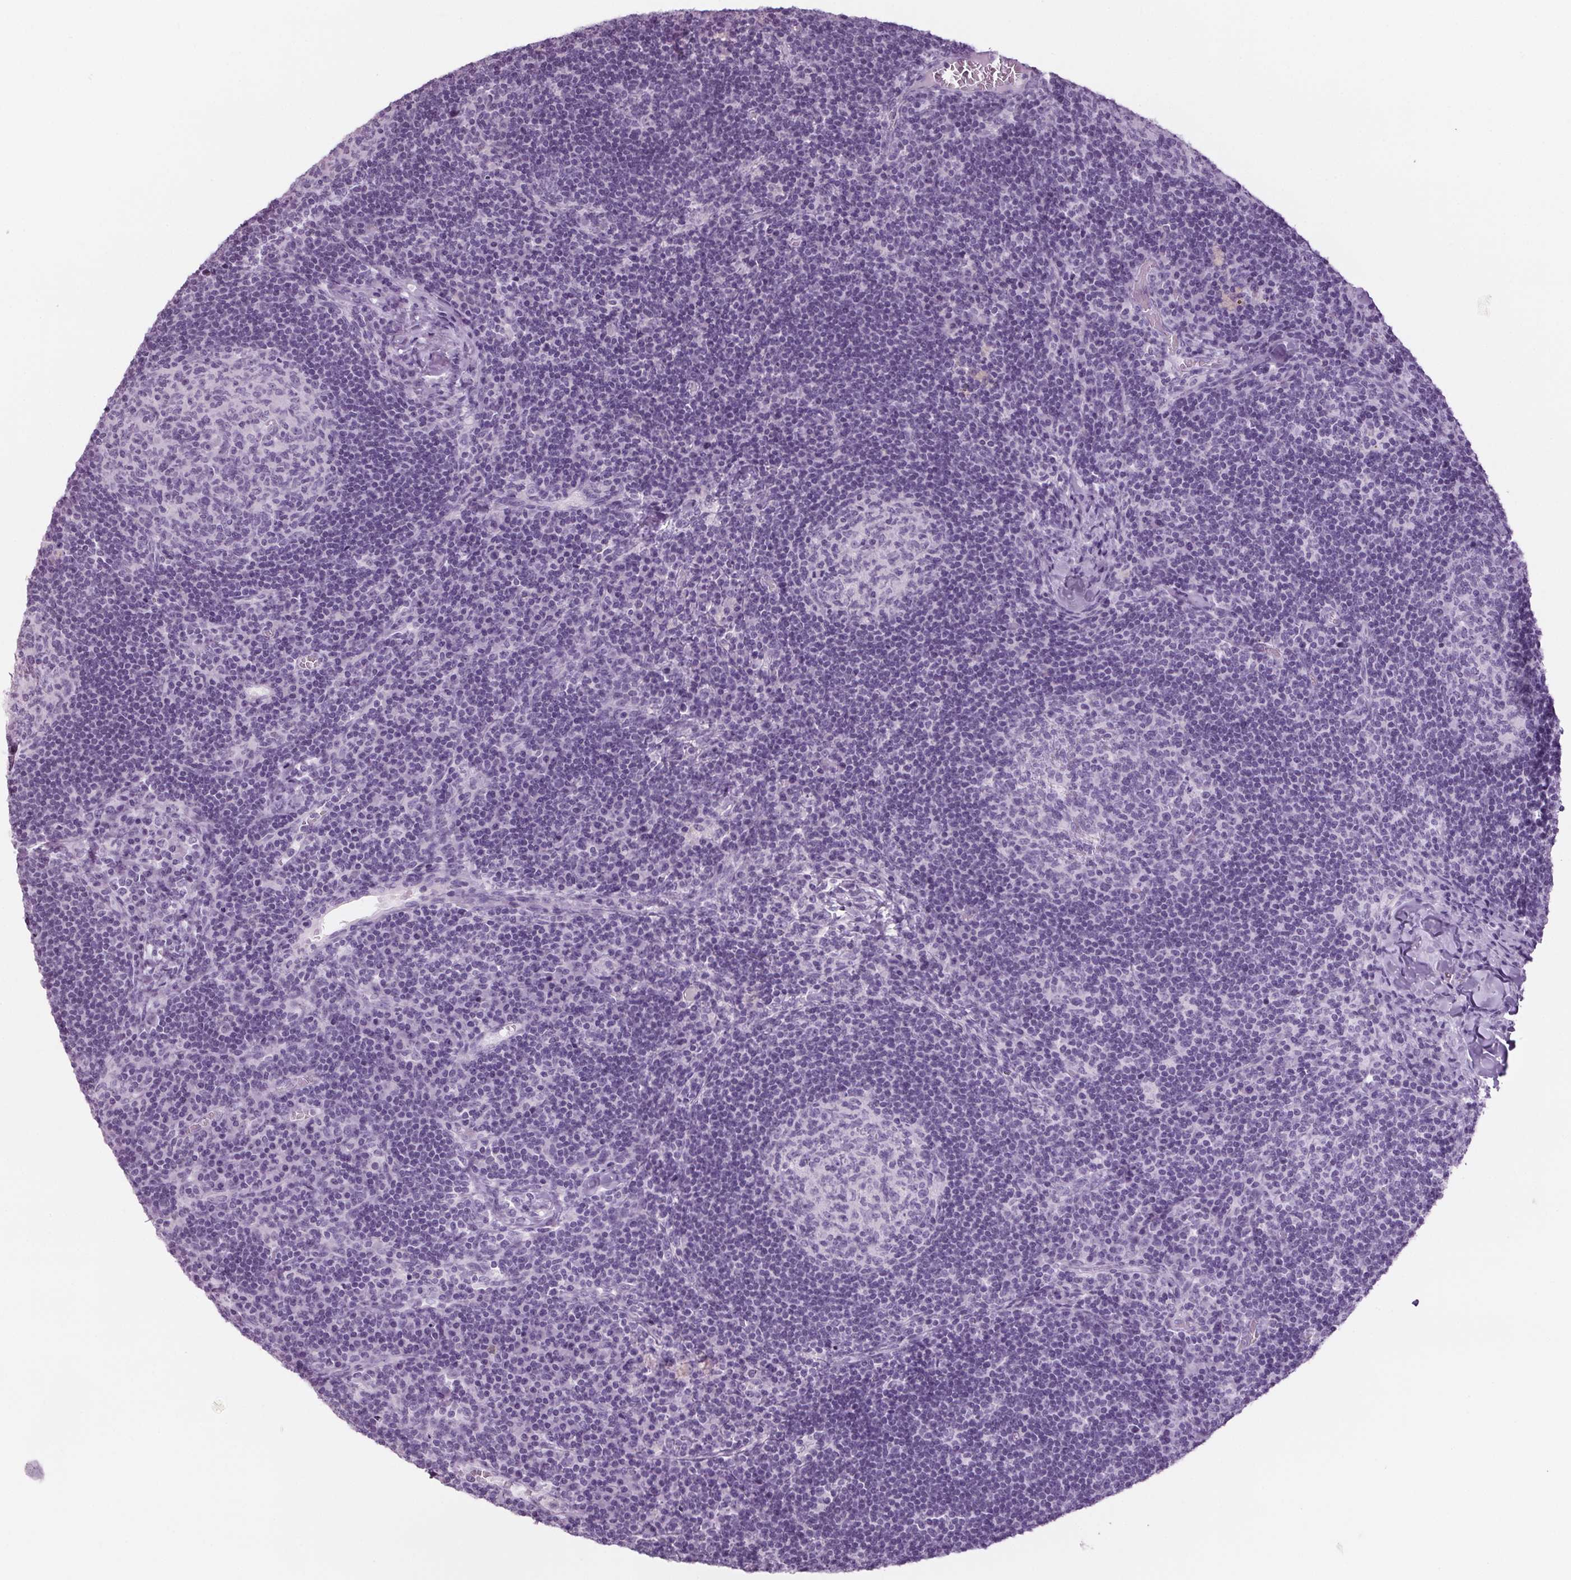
{"staining": {"intensity": "negative", "quantity": "none", "location": "none"}, "tissue": "lymph node", "cell_type": "Germinal center cells", "image_type": "normal", "snomed": [{"axis": "morphology", "description": "Normal tissue, NOS"}, {"axis": "topography", "description": "Lymph node"}], "caption": "Germinal center cells are negative for brown protein staining in benign lymph node. (DAB IHC visualized using brightfield microscopy, high magnification).", "gene": "PPP1R1A", "patient": {"sex": "male", "age": 67}}